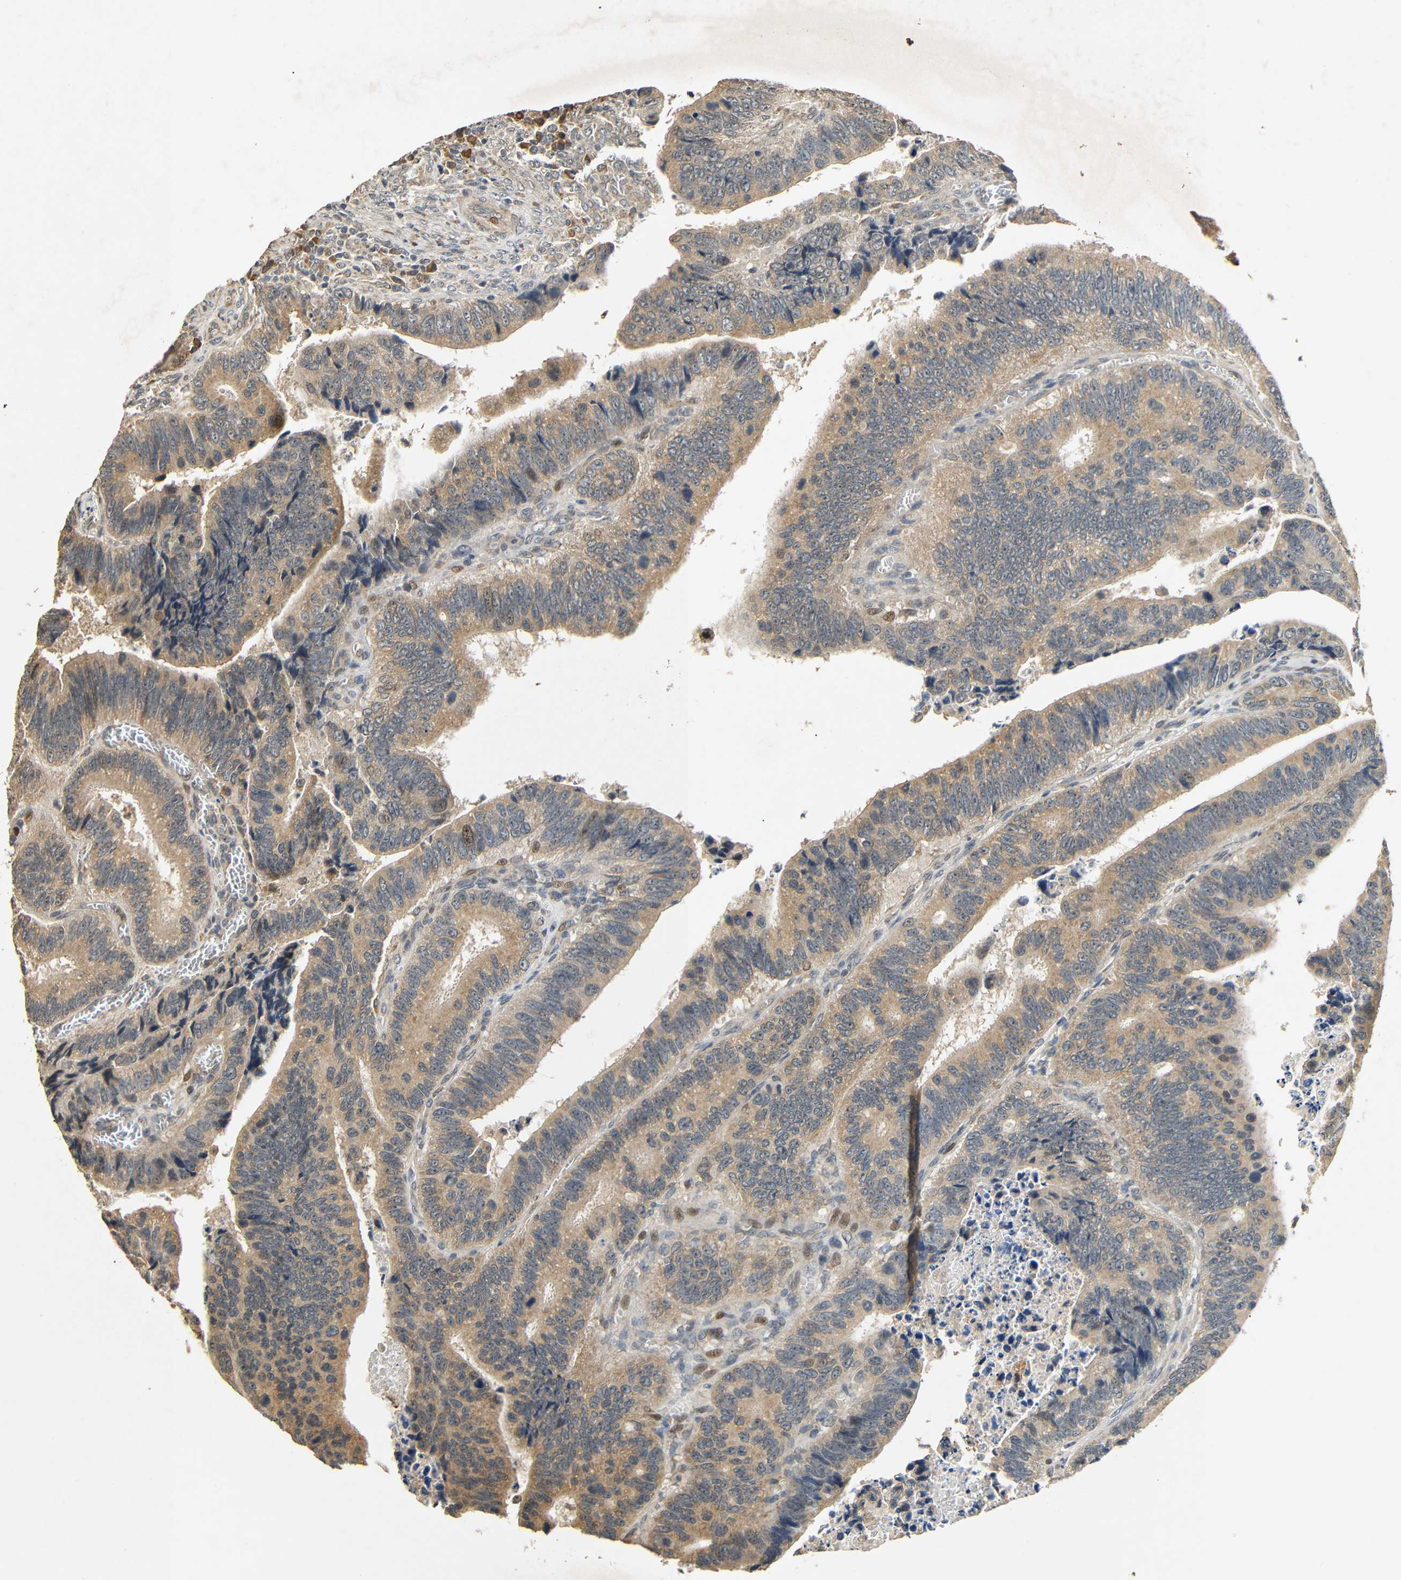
{"staining": {"intensity": "moderate", "quantity": ">75%", "location": "cytoplasmic/membranous,nuclear"}, "tissue": "colorectal cancer", "cell_type": "Tumor cells", "image_type": "cancer", "snomed": [{"axis": "morphology", "description": "Inflammation, NOS"}, {"axis": "morphology", "description": "Adenocarcinoma, NOS"}, {"axis": "topography", "description": "Colon"}], "caption": "Colorectal cancer stained with DAB (3,3'-diaminobenzidine) IHC displays medium levels of moderate cytoplasmic/membranous and nuclear expression in about >75% of tumor cells. Using DAB (3,3'-diaminobenzidine) (brown) and hematoxylin (blue) stains, captured at high magnification using brightfield microscopy.", "gene": "KAZALD1", "patient": {"sex": "male", "age": 72}}